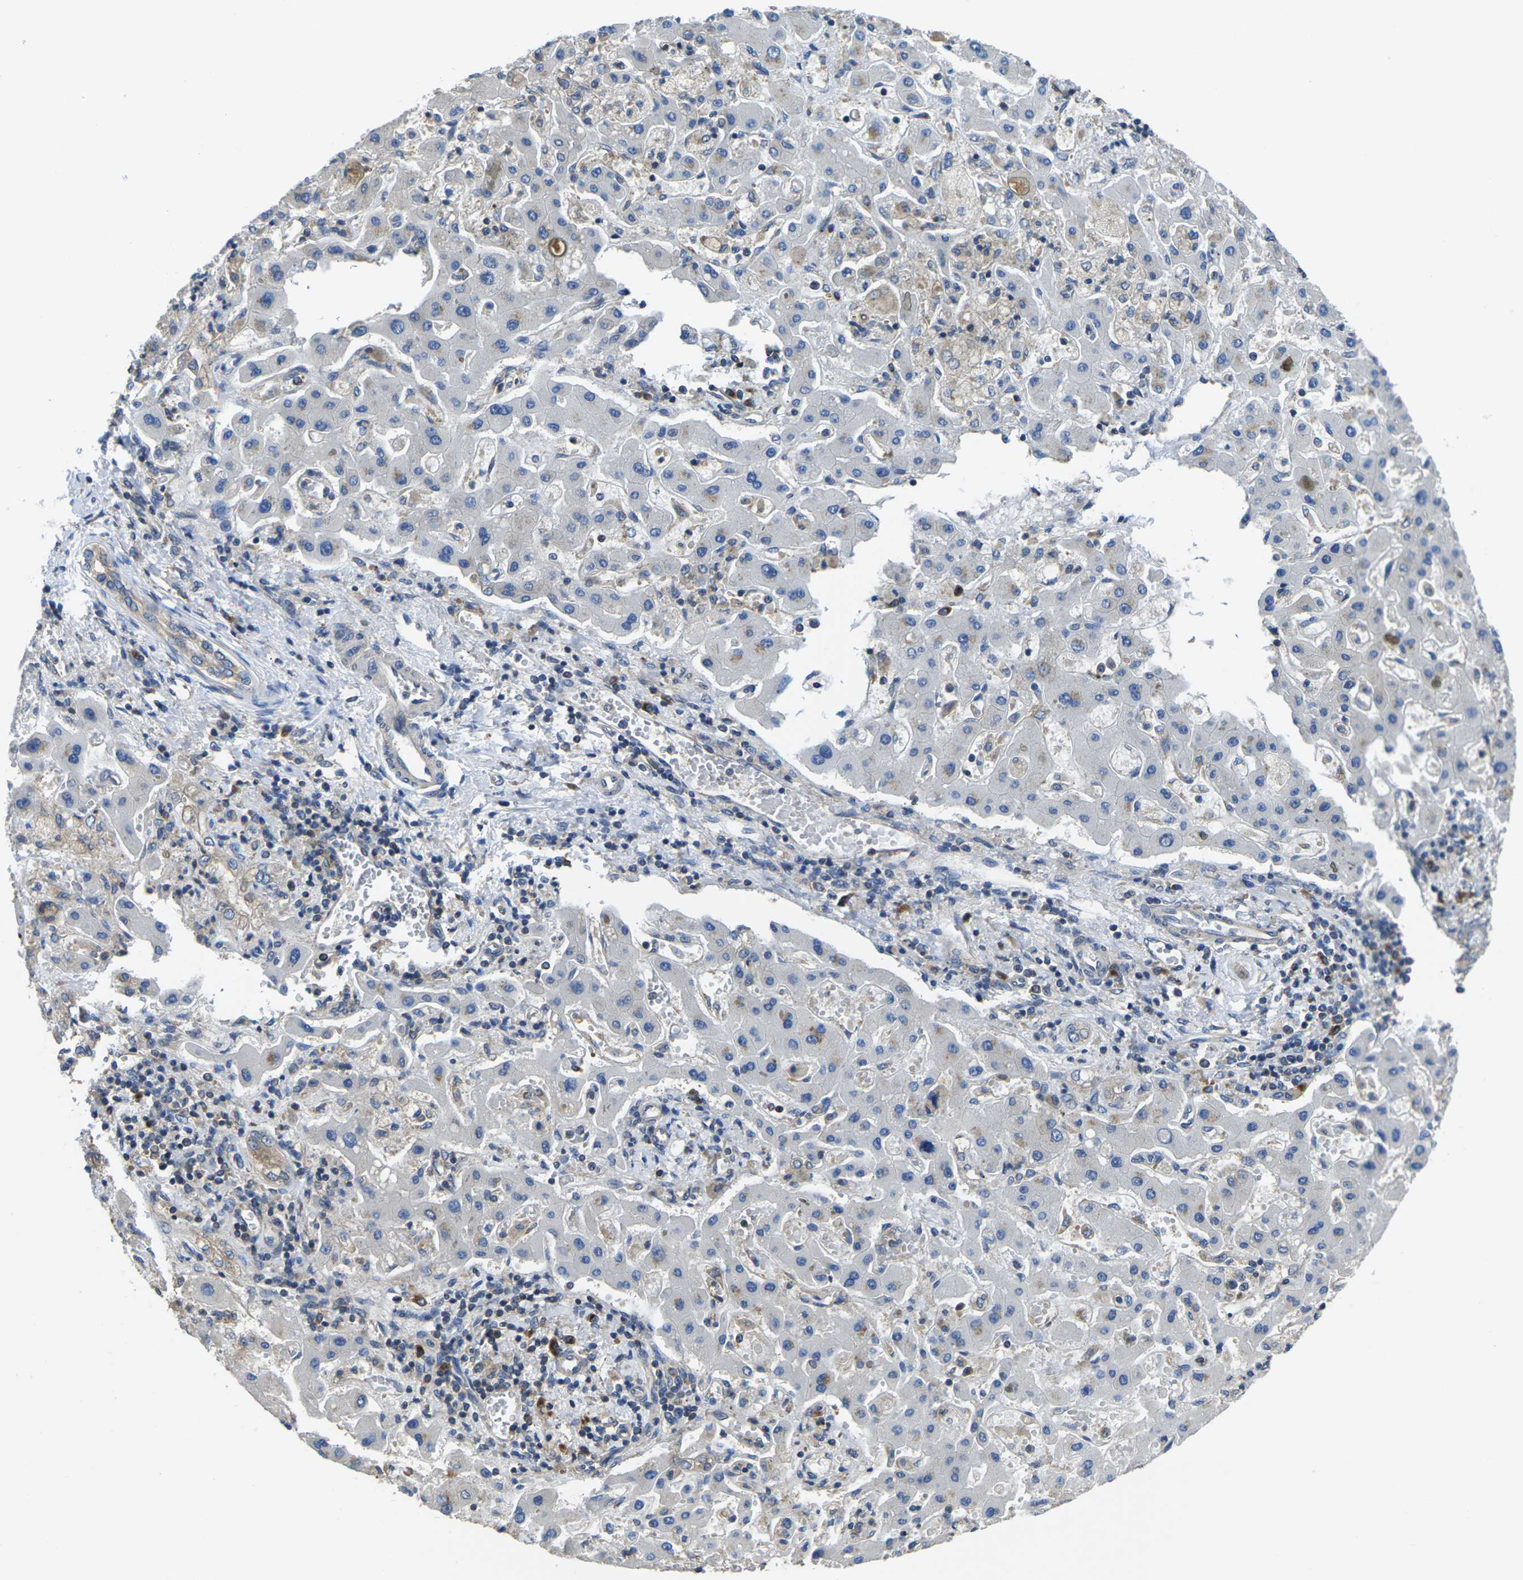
{"staining": {"intensity": "weak", "quantity": "<25%", "location": "cytoplasmic/membranous"}, "tissue": "liver cancer", "cell_type": "Tumor cells", "image_type": "cancer", "snomed": [{"axis": "morphology", "description": "Cholangiocarcinoma"}, {"axis": "topography", "description": "Liver"}], "caption": "A high-resolution photomicrograph shows IHC staining of liver cancer, which reveals no significant staining in tumor cells. (DAB immunohistochemistry (IHC) with hematoxylin counter stain).", "gene": "TMCC2", "patient": {"sex": "male", "age": 50}}